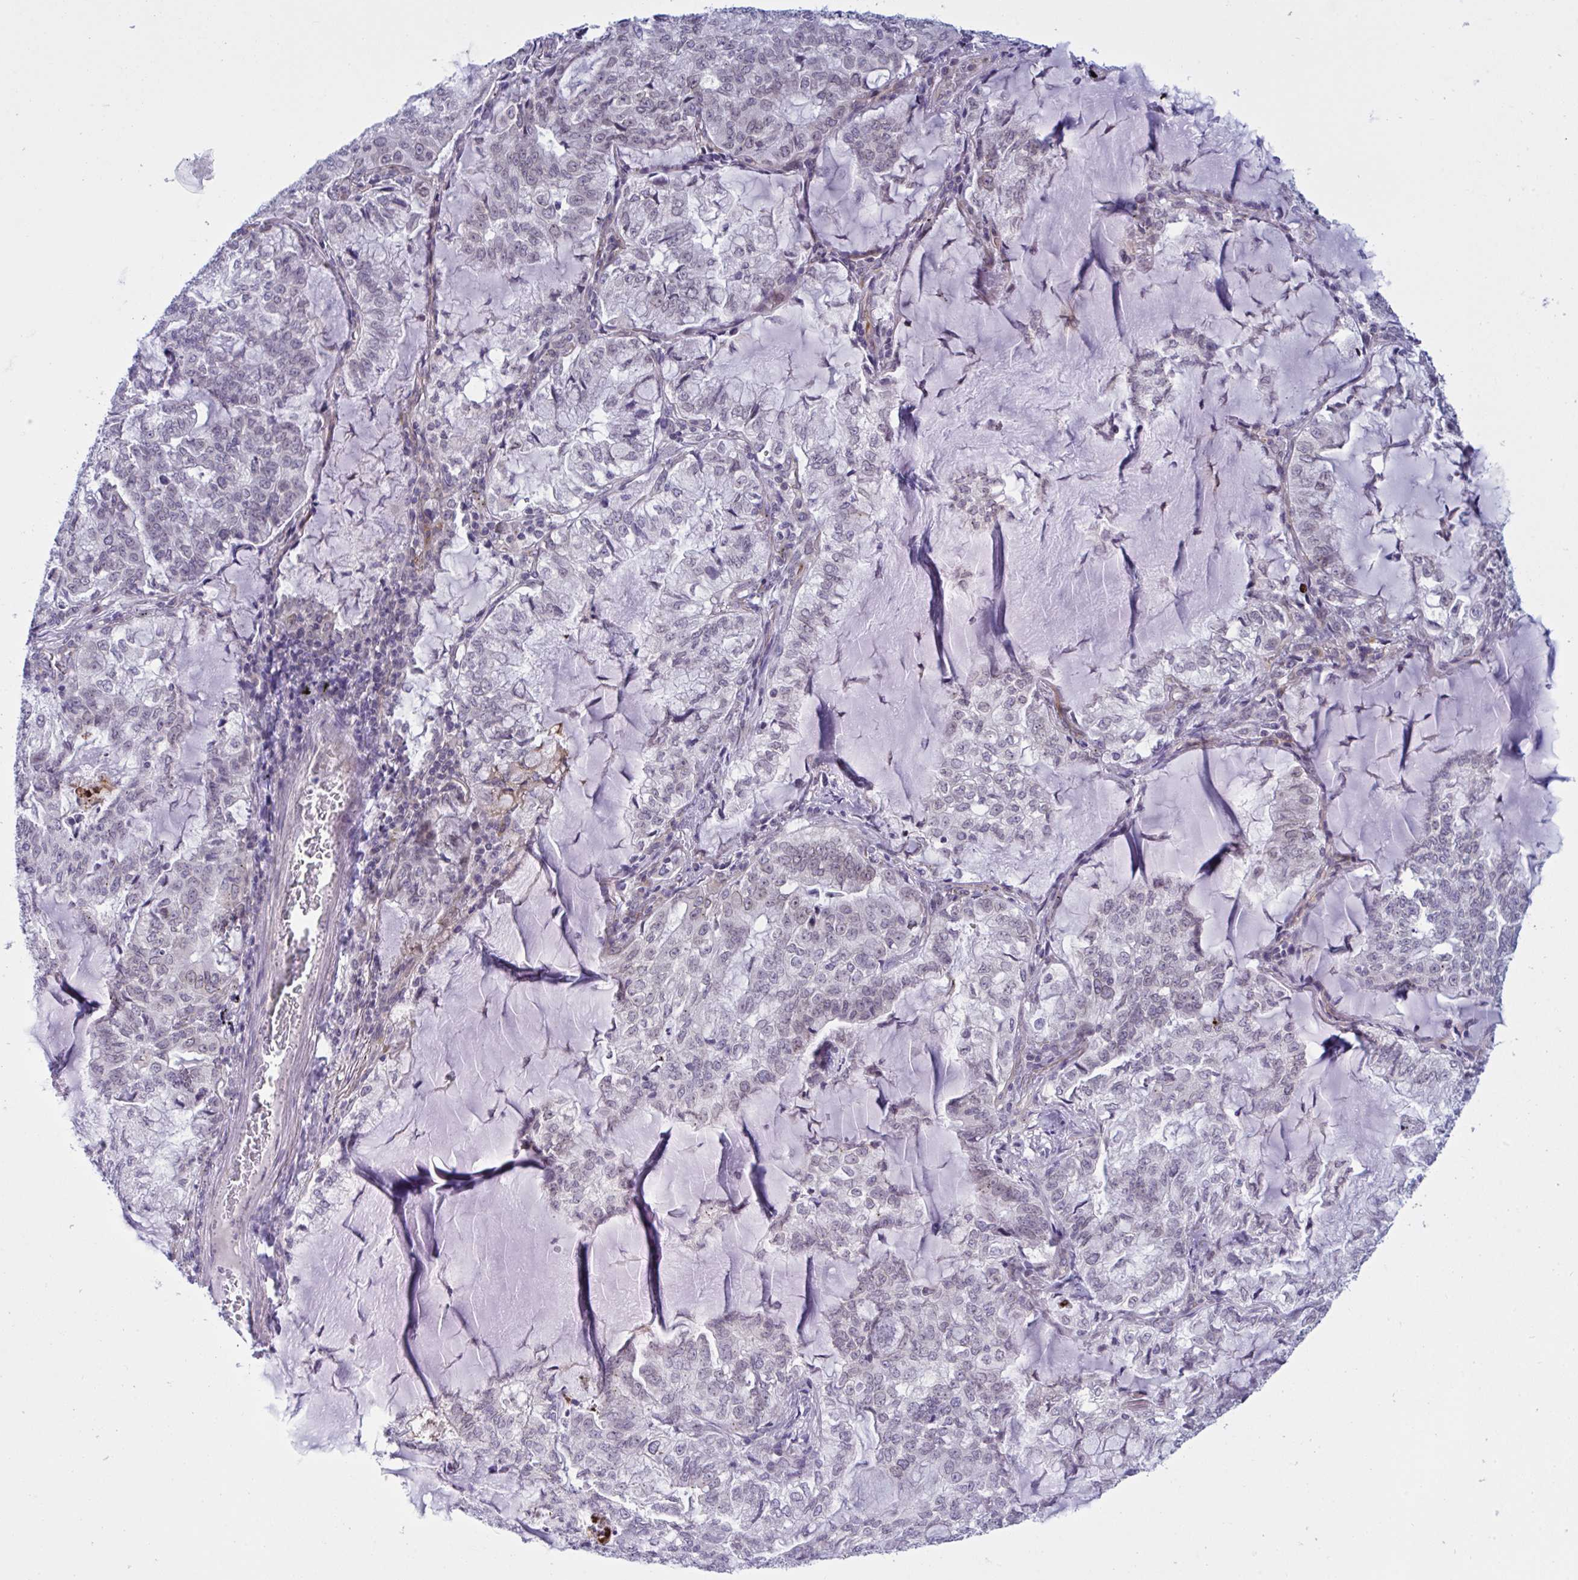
{"staining": {"intensity": "weak", "quantity": "<25%", "location": "nuclear"}, "tissue": "lung cancer", "cell_type": "Tumor cells", "image_type": "cancer", "snomed": [{"axis": "morphology", "description": "Adenocarcinoma, NOS"}, {"axis": "topography", "description": "Lymph node"}, {"axis": "topography", "description": "Lung"}], "caption": "High magnification brightfield microscopy of lung cancer (adenocarcinoma) stained with DAB (brown) and counterstained with hematoxylin (blue): tumor cells show no significant expression. (Stains: DAB (3,3'-diaminobenzidine) immunohistochemistry with hematoxylin counter stain, Microscopy: brightfield microscopy at high magnification).", "gene": "DOCK11", "patient": {"sex": "male", "age": 66}}